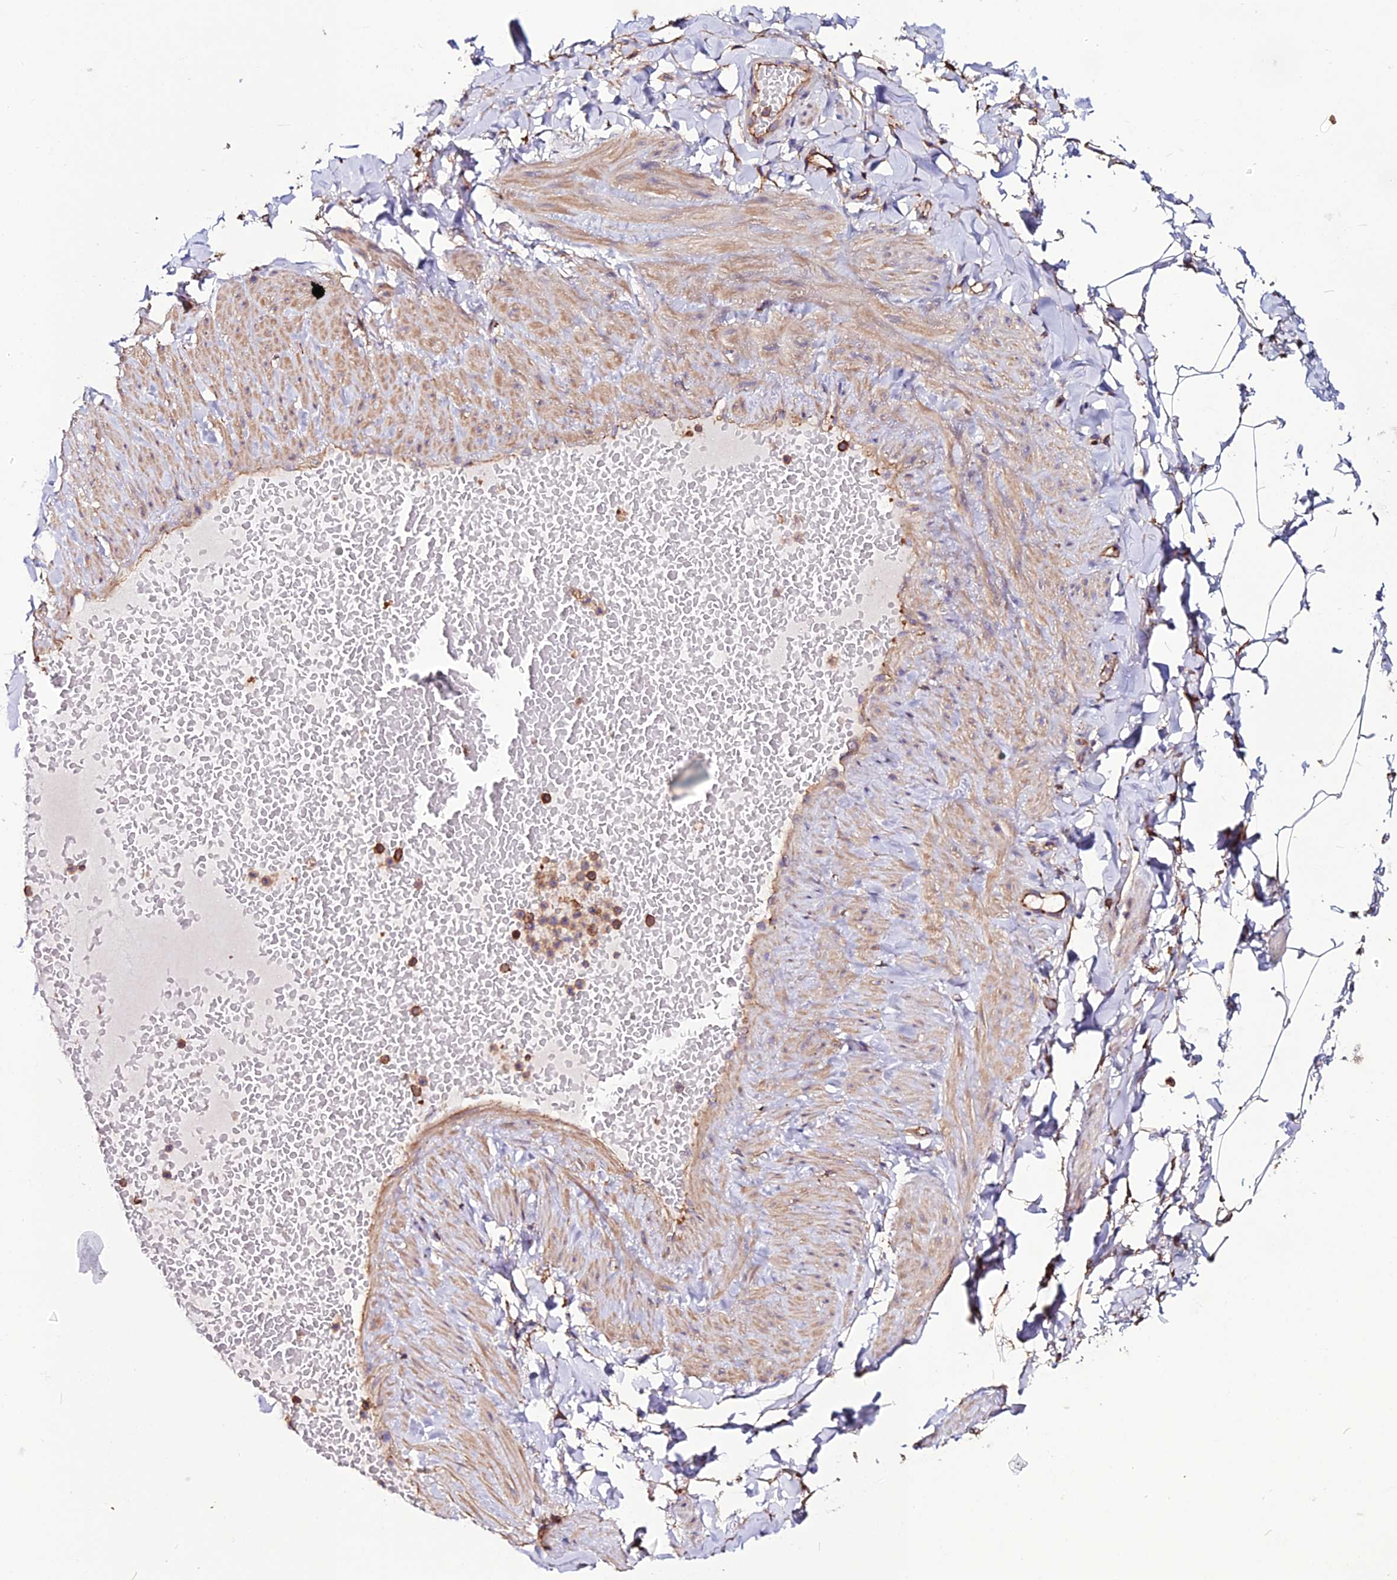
{"staining": {"intensity": "negative", "quantity": "none", "location": "none"}, "tissue": "adipose tissue", "cell_type": "Adipocytes", "image_type": "normal", "snomed": [{"axis": "morphology", "description": "Normal tissue, NOS"}, {"axis": "topography", "description": "Soft tissue"}, {"axis": "topography", "description": "Vascular tissue"}], "caption": "Adipocytes are negative for brown protein staining in normal adipose tissue. (DAB (3,3'-diaminobenzidine) immunohistochemistry (IHC) visualized using brightfield microscopy, high magnification).", "gene": "USP17L10", "patient": {"sex": "male", "age": 54}}